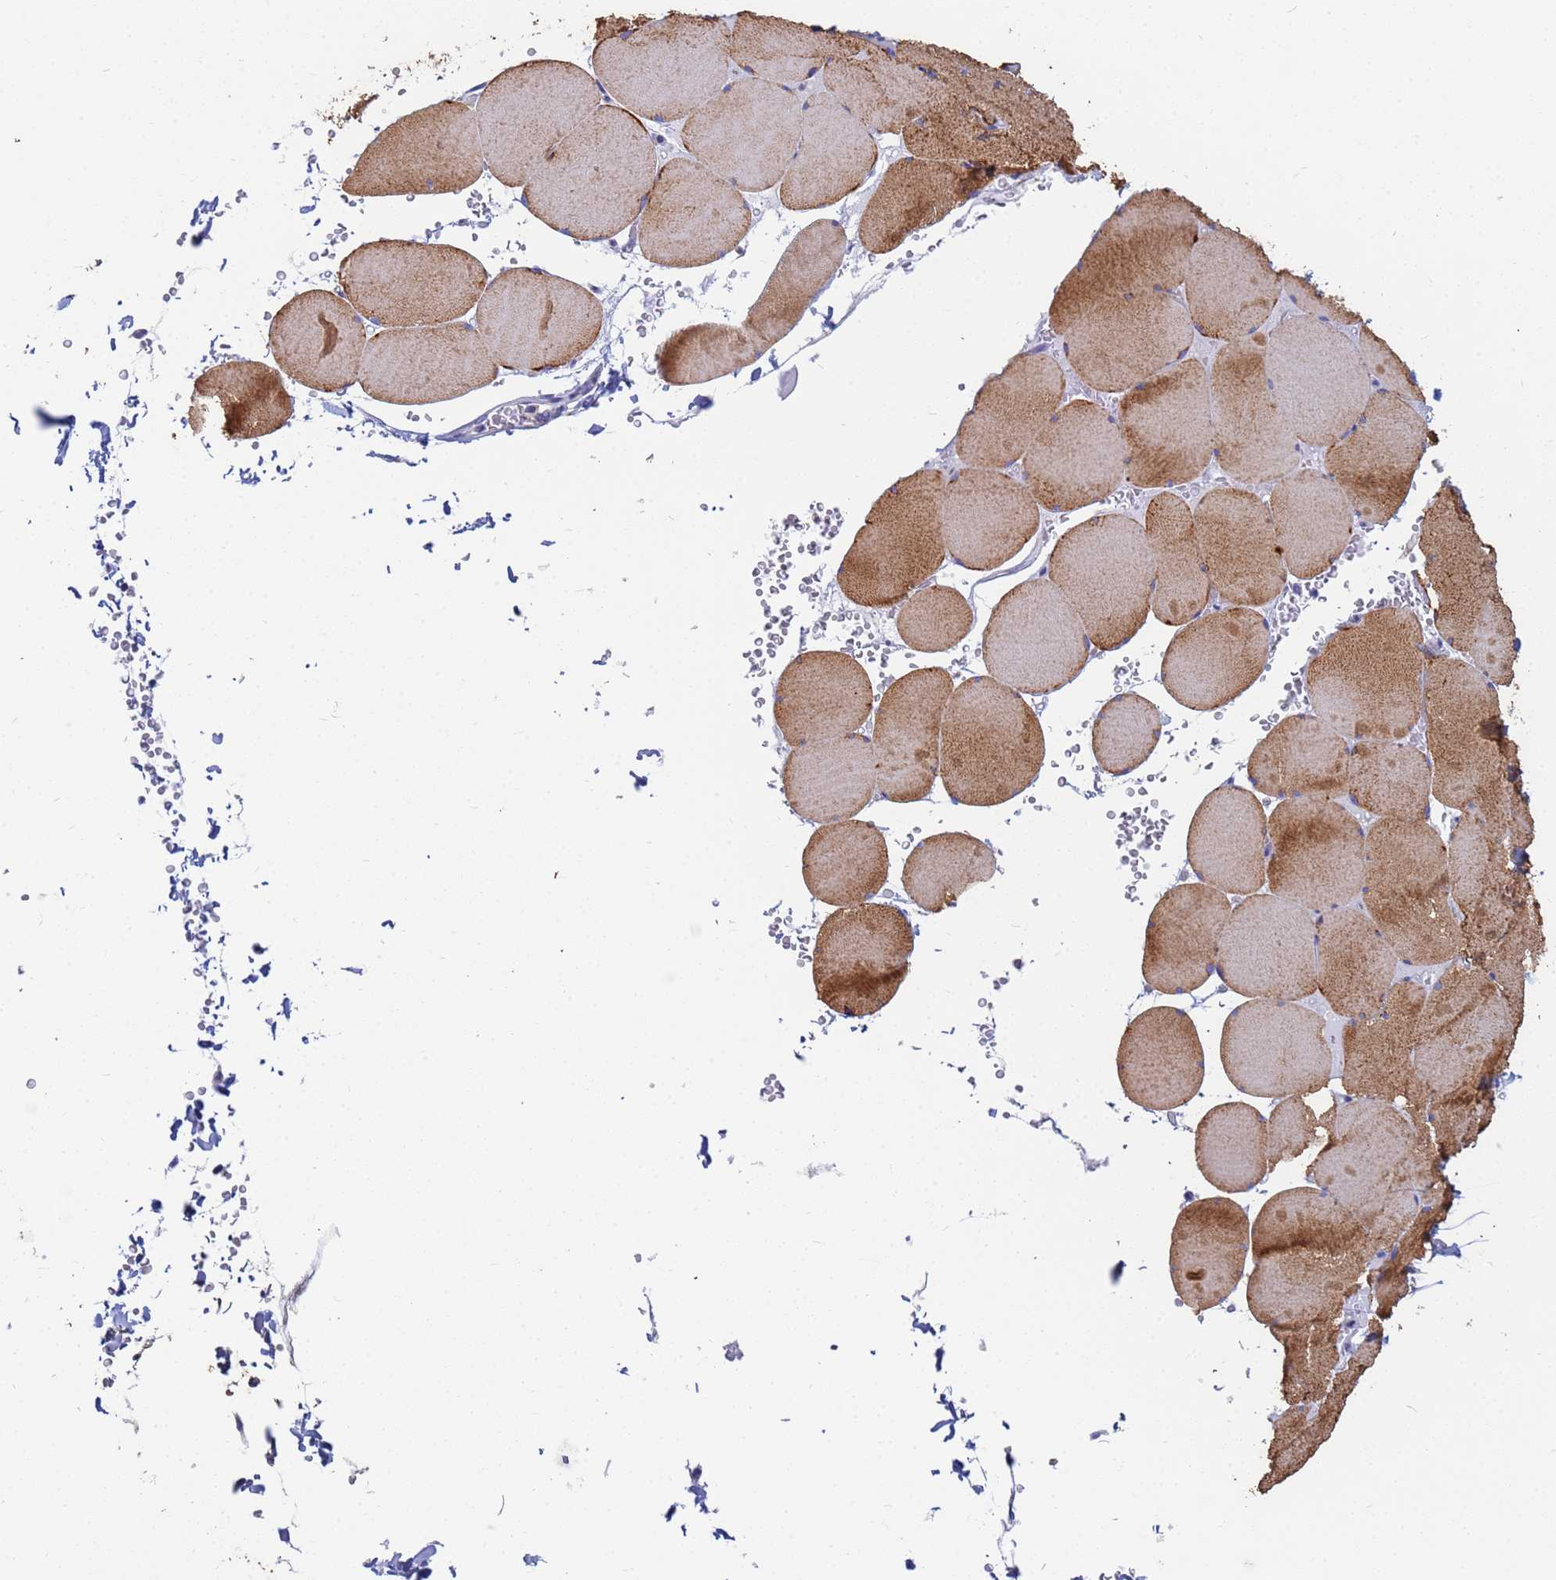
{"staining": {"intensity": "moderate", "quantity": ">75%", "location": "cytoplasmic/membranous"}, "tissue": "skeletal muscle", "cell_type": "Myocytes", "image_type": "normal", "snomed": [{"axis": "morphology", "description": "Normal tissue, NOS"}, {"axis": "topography", "description": "Skeletal muscle"}, {"axis": "topography", "description": "Head-Neck"}], "caption": "Skeletal muscle stained for a protein (brown) reveals moderate cytoplasmic/membranous positive expression in approximately >75% of myocytes.", "gene": "UQCRHL", "patient": {"sex": "male", "age": 66}}